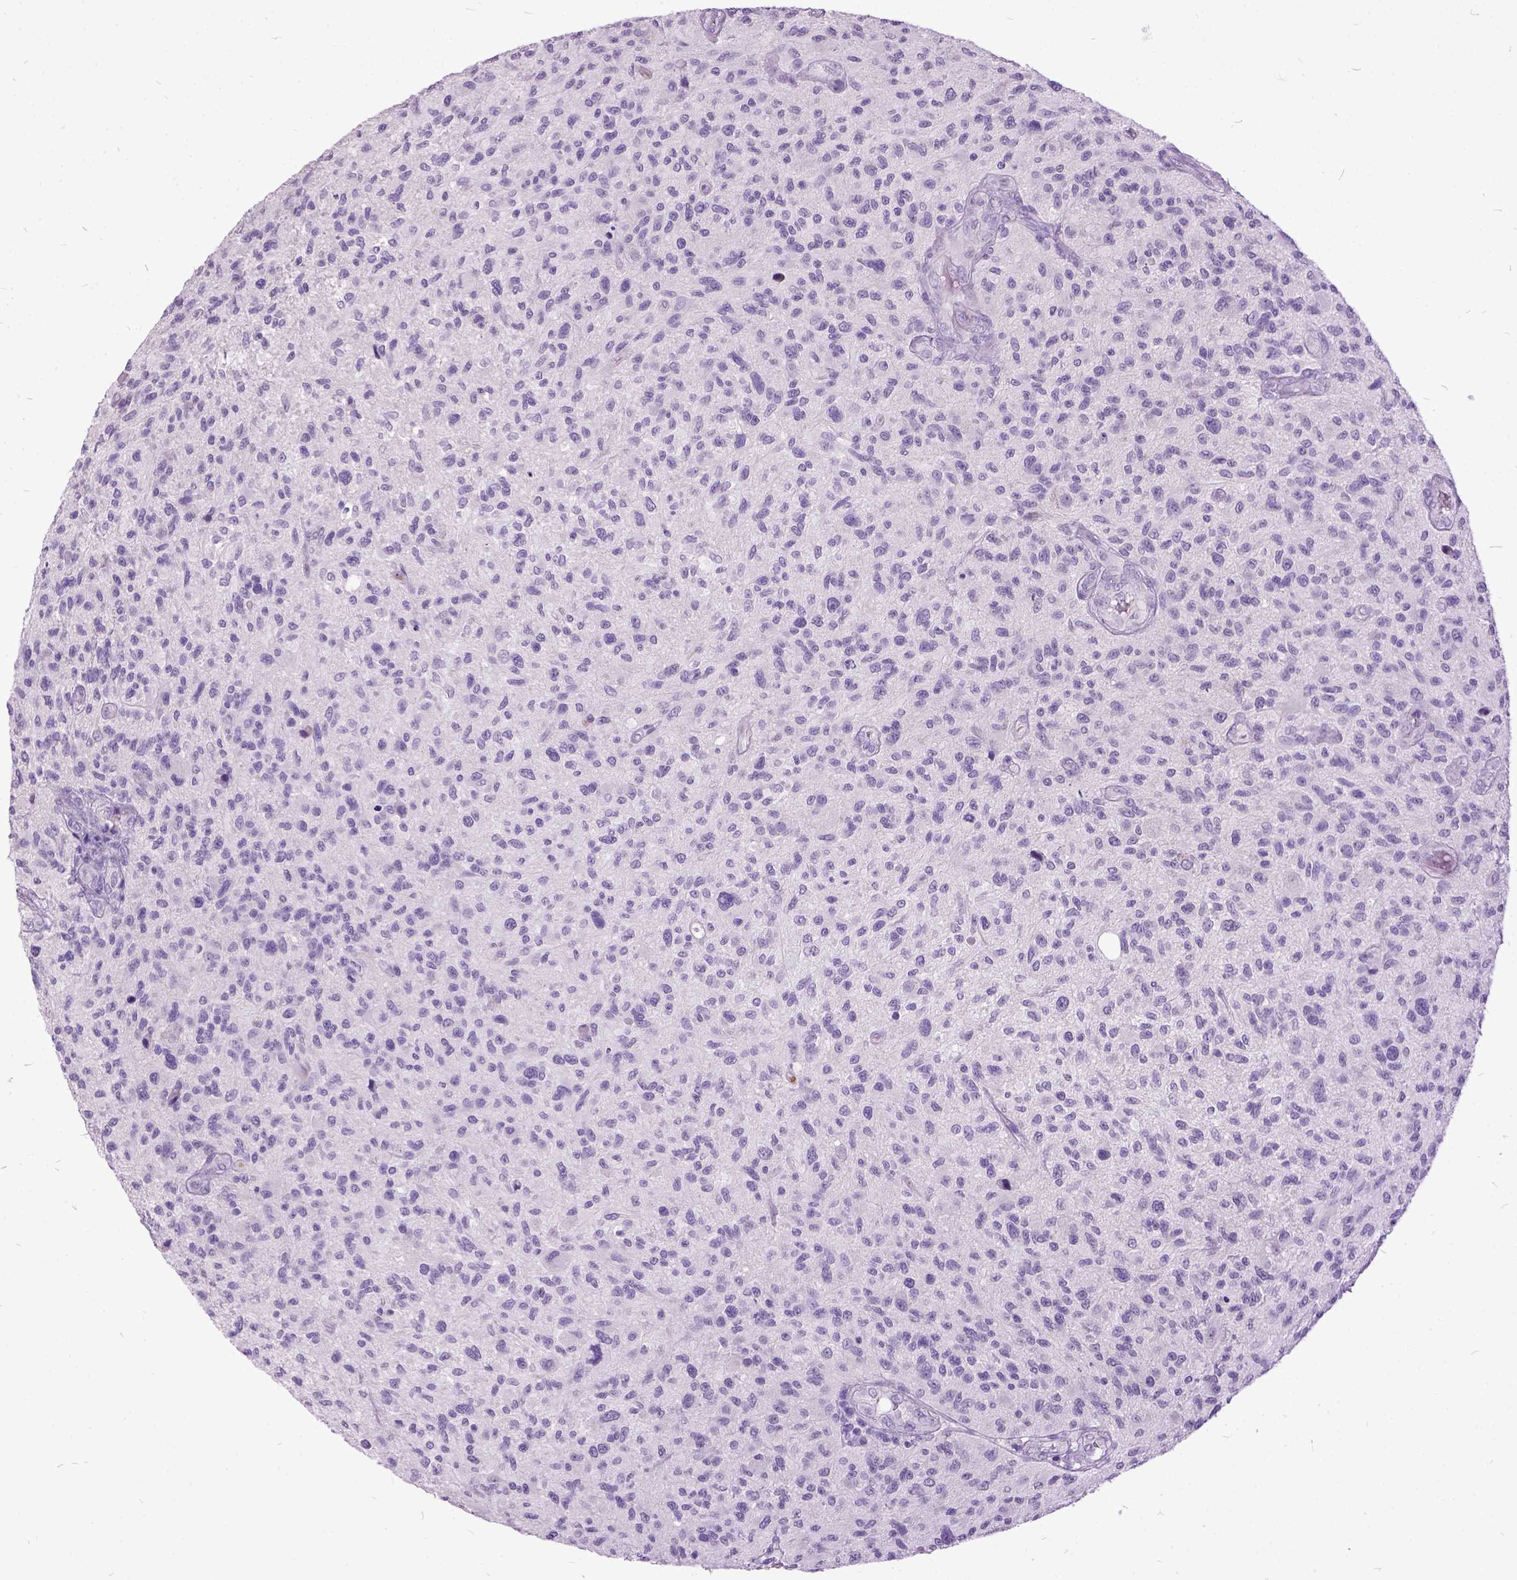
{"staining": {"intensity": "negative", "quantity": "none", "location": "none"}, "tissue": "glioma", "cell_type": "Tumor cells", "image_type": "cancer", "snomed": [{"axis": "morphology", "description": "Glioma, malignant, High grade"}, {"axis": "topography", "description": "Brain"}], "caption": "High-grade glioma (malignant) was stained to show a protein in brown. There is no significant positivity in tumor cells.", "gene": "MME", "patient": {"sex": "male", "age": 47}}